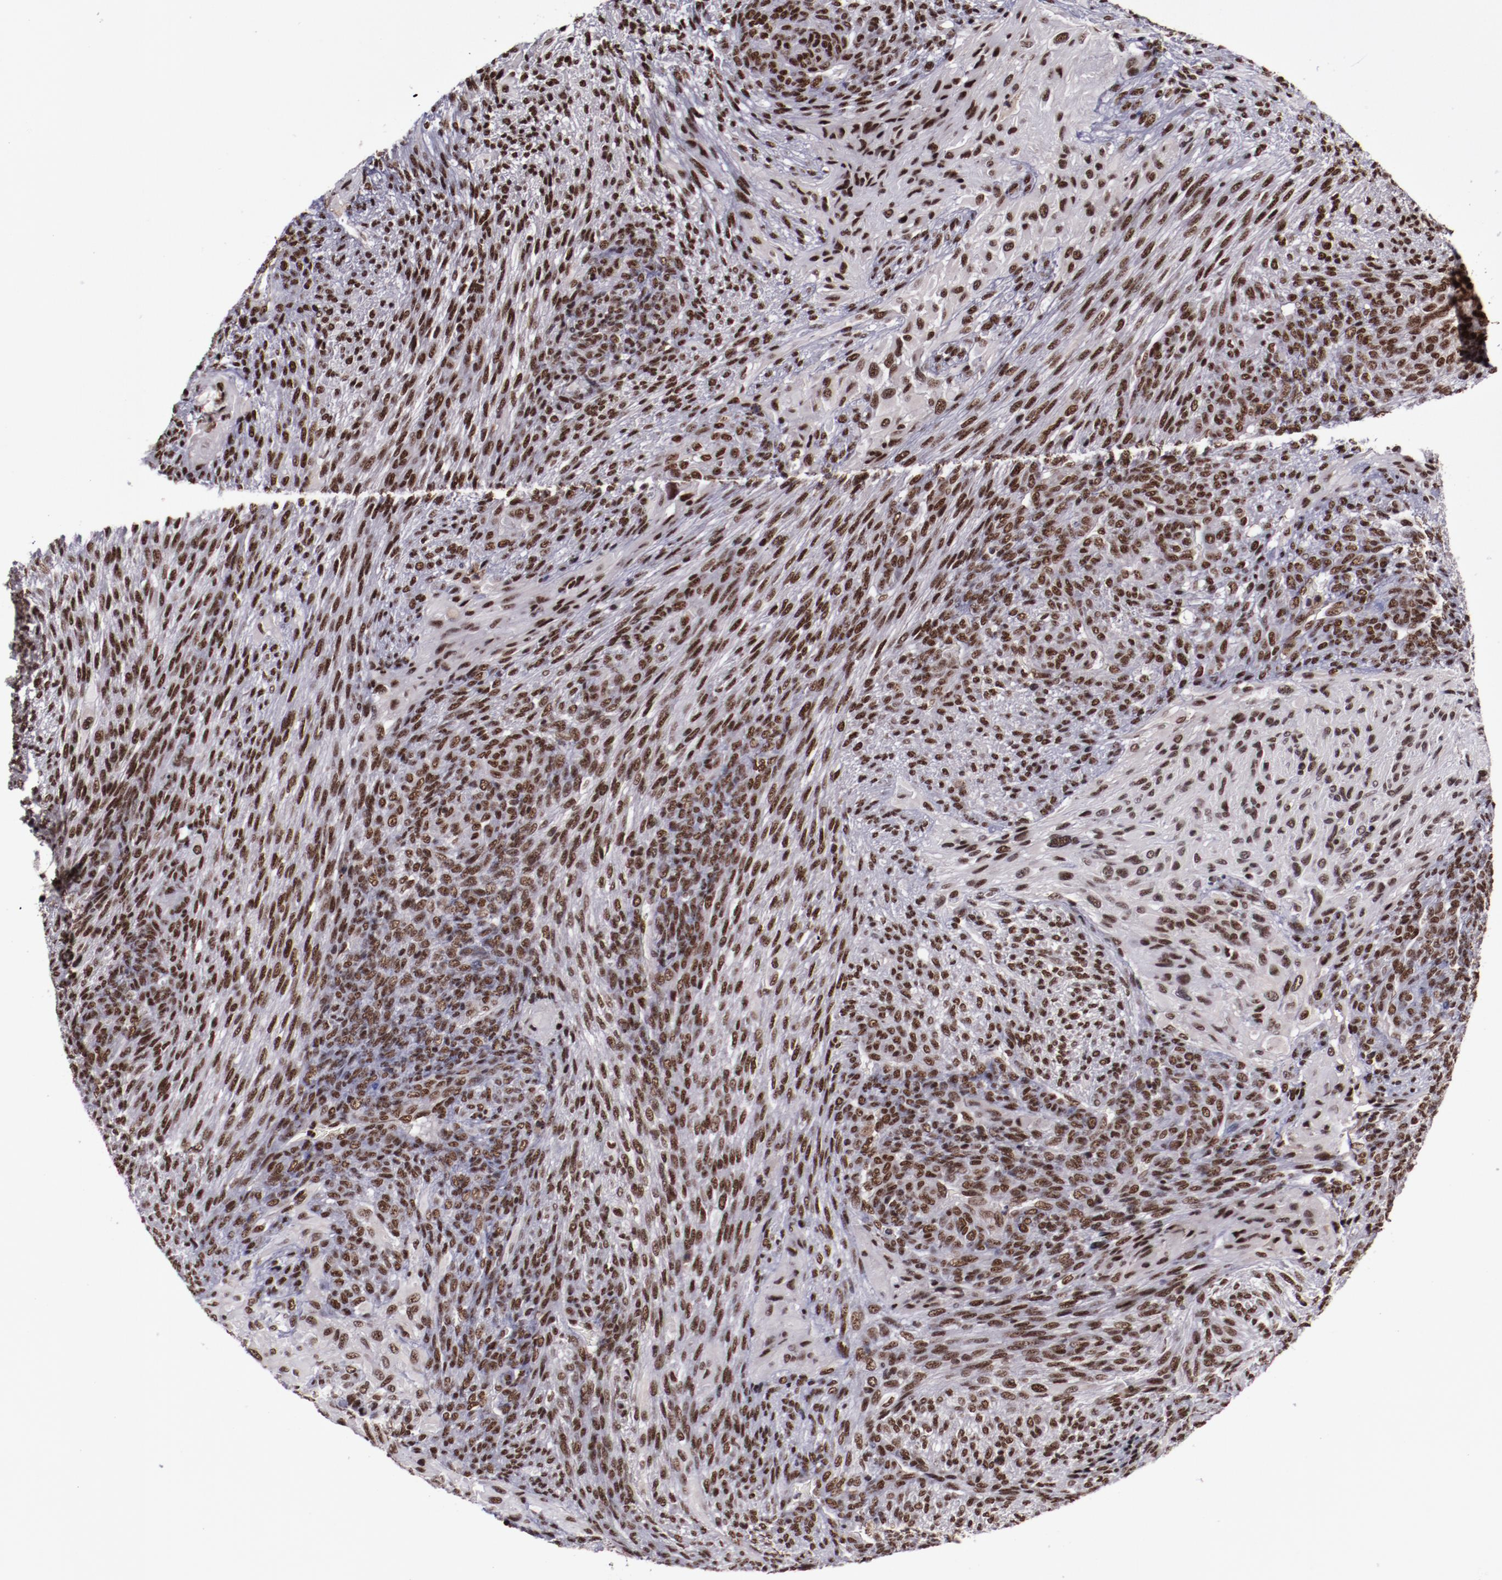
{"staining": {"intensity": "moderate", "quantity": ">75%", "location": "nuclear"}, "tissue": "glioma", "cell_type": "Tumor cells", "image_type": "cancer", "snomed": [{"axis": "morphology", "description": "Glioma, malignant, High grade"}, {"axis": "topography", "description": "Cerebral cortex"}], "caption": "DAB (3,3'-diaminobenzidine) immunohistochemical staining of glioma shows moderate nuclear protein expression in about >75% of tumor cells.", "gene": "ERH", "patient": {"sex": "female", "age": 55}}